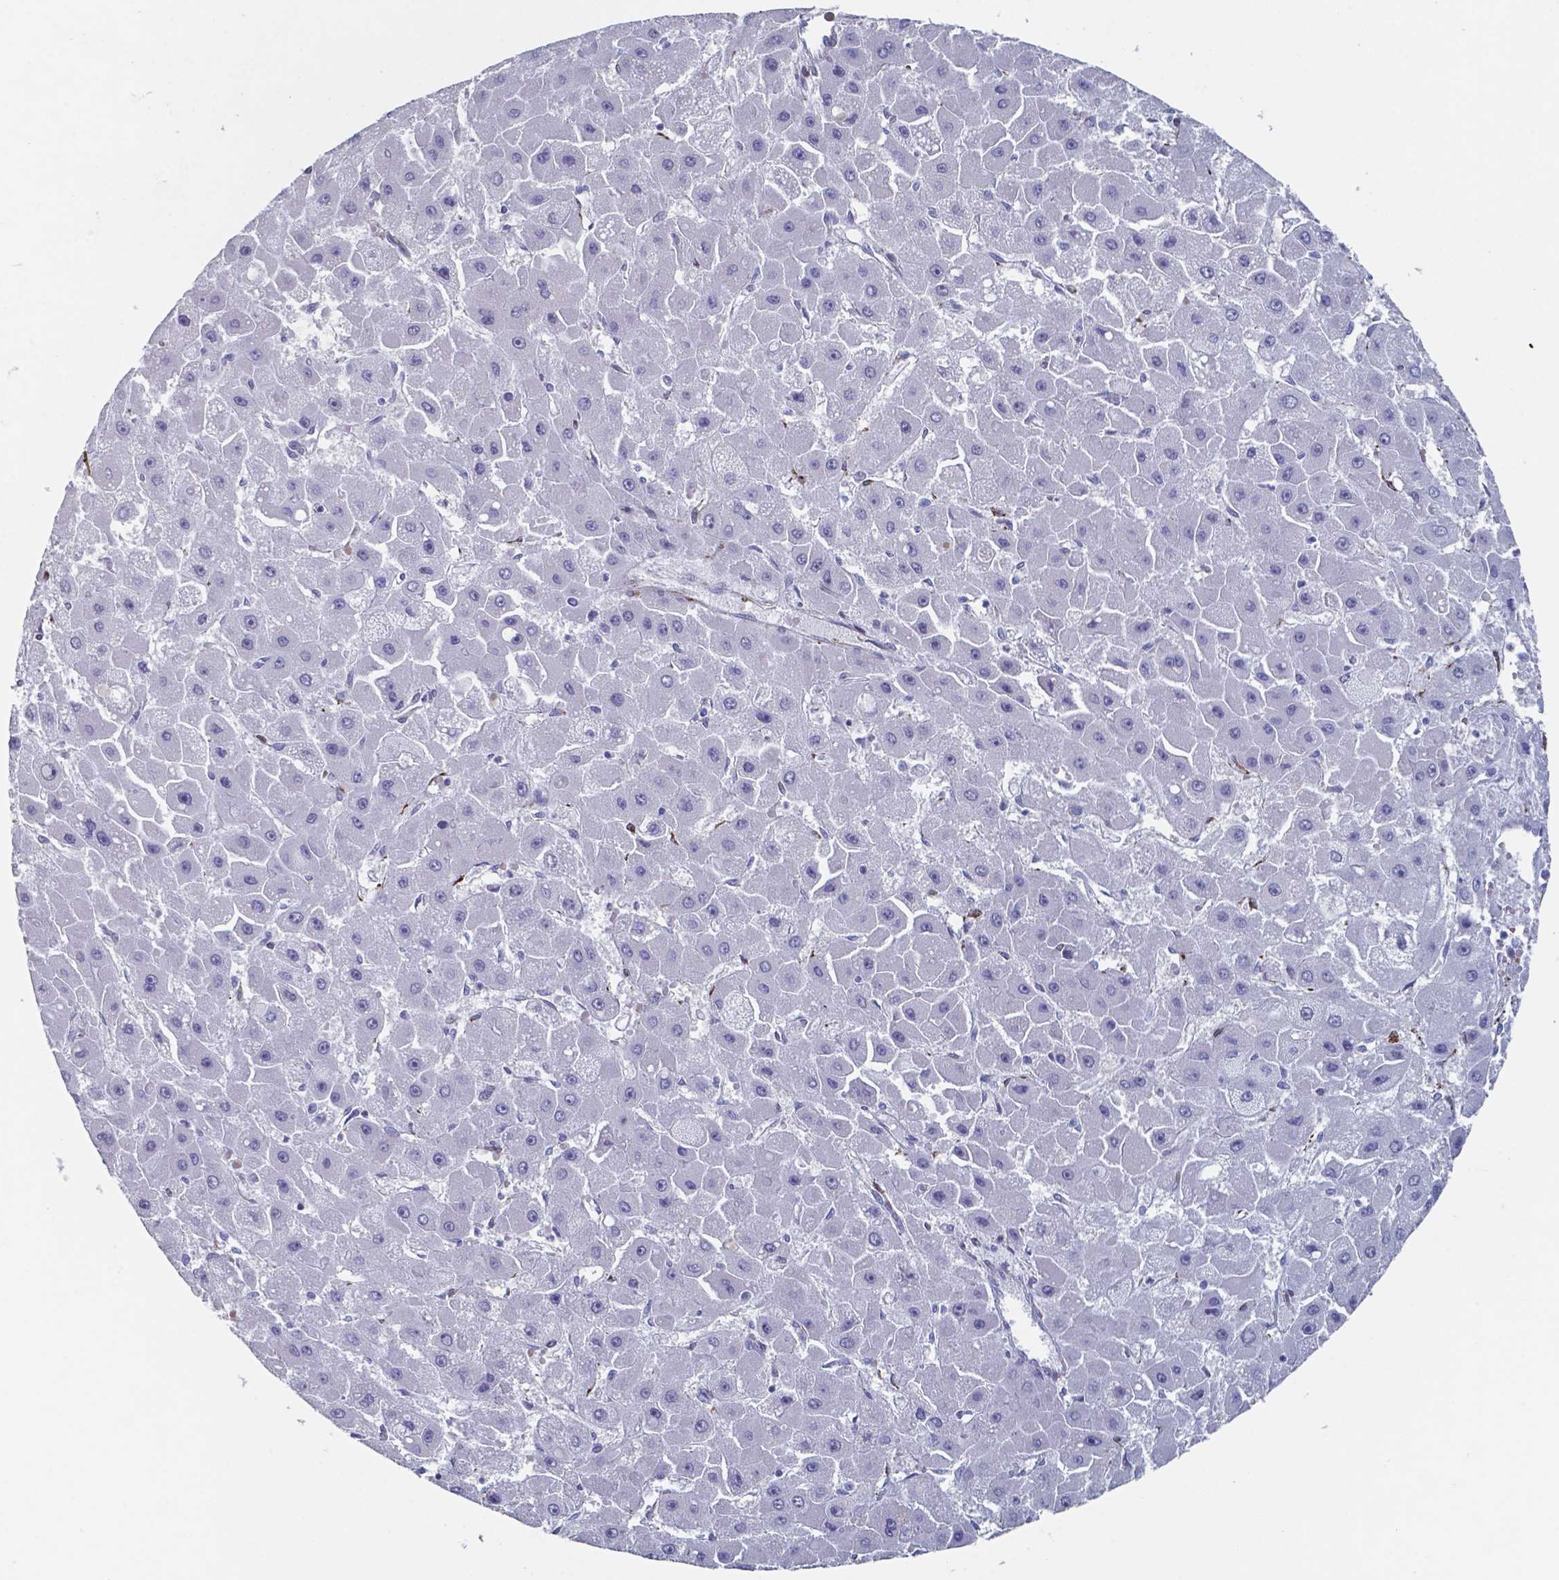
{"staining": {"intensity": "negative", "quantity": "none", "location": "none"}, "tissue": "liver cancer", "cell_type": "Tumor cells", "image_type": "cancer", "snomed": [{"axis": "morphology", "description": "Carcinoma, Hepatocellular, NOS"}, {"axis": "topography", "description": "Liver"}], "caption": "Immunohistochemistry photomicrograph of neoplastic tissue: human hepatocellular carcinoma (liver) stained with DAB exhibits no significant protein staining in tumor cells. Brightfield microscopy of immunohistochemistry (IHC) stained with DAB (3,3'-diaminobenzidine) (brown) and hematoxylin (blue), captured at high magnification.", "gene": "PLA2R1", "patient": {"sex": "female", "age": 25}}